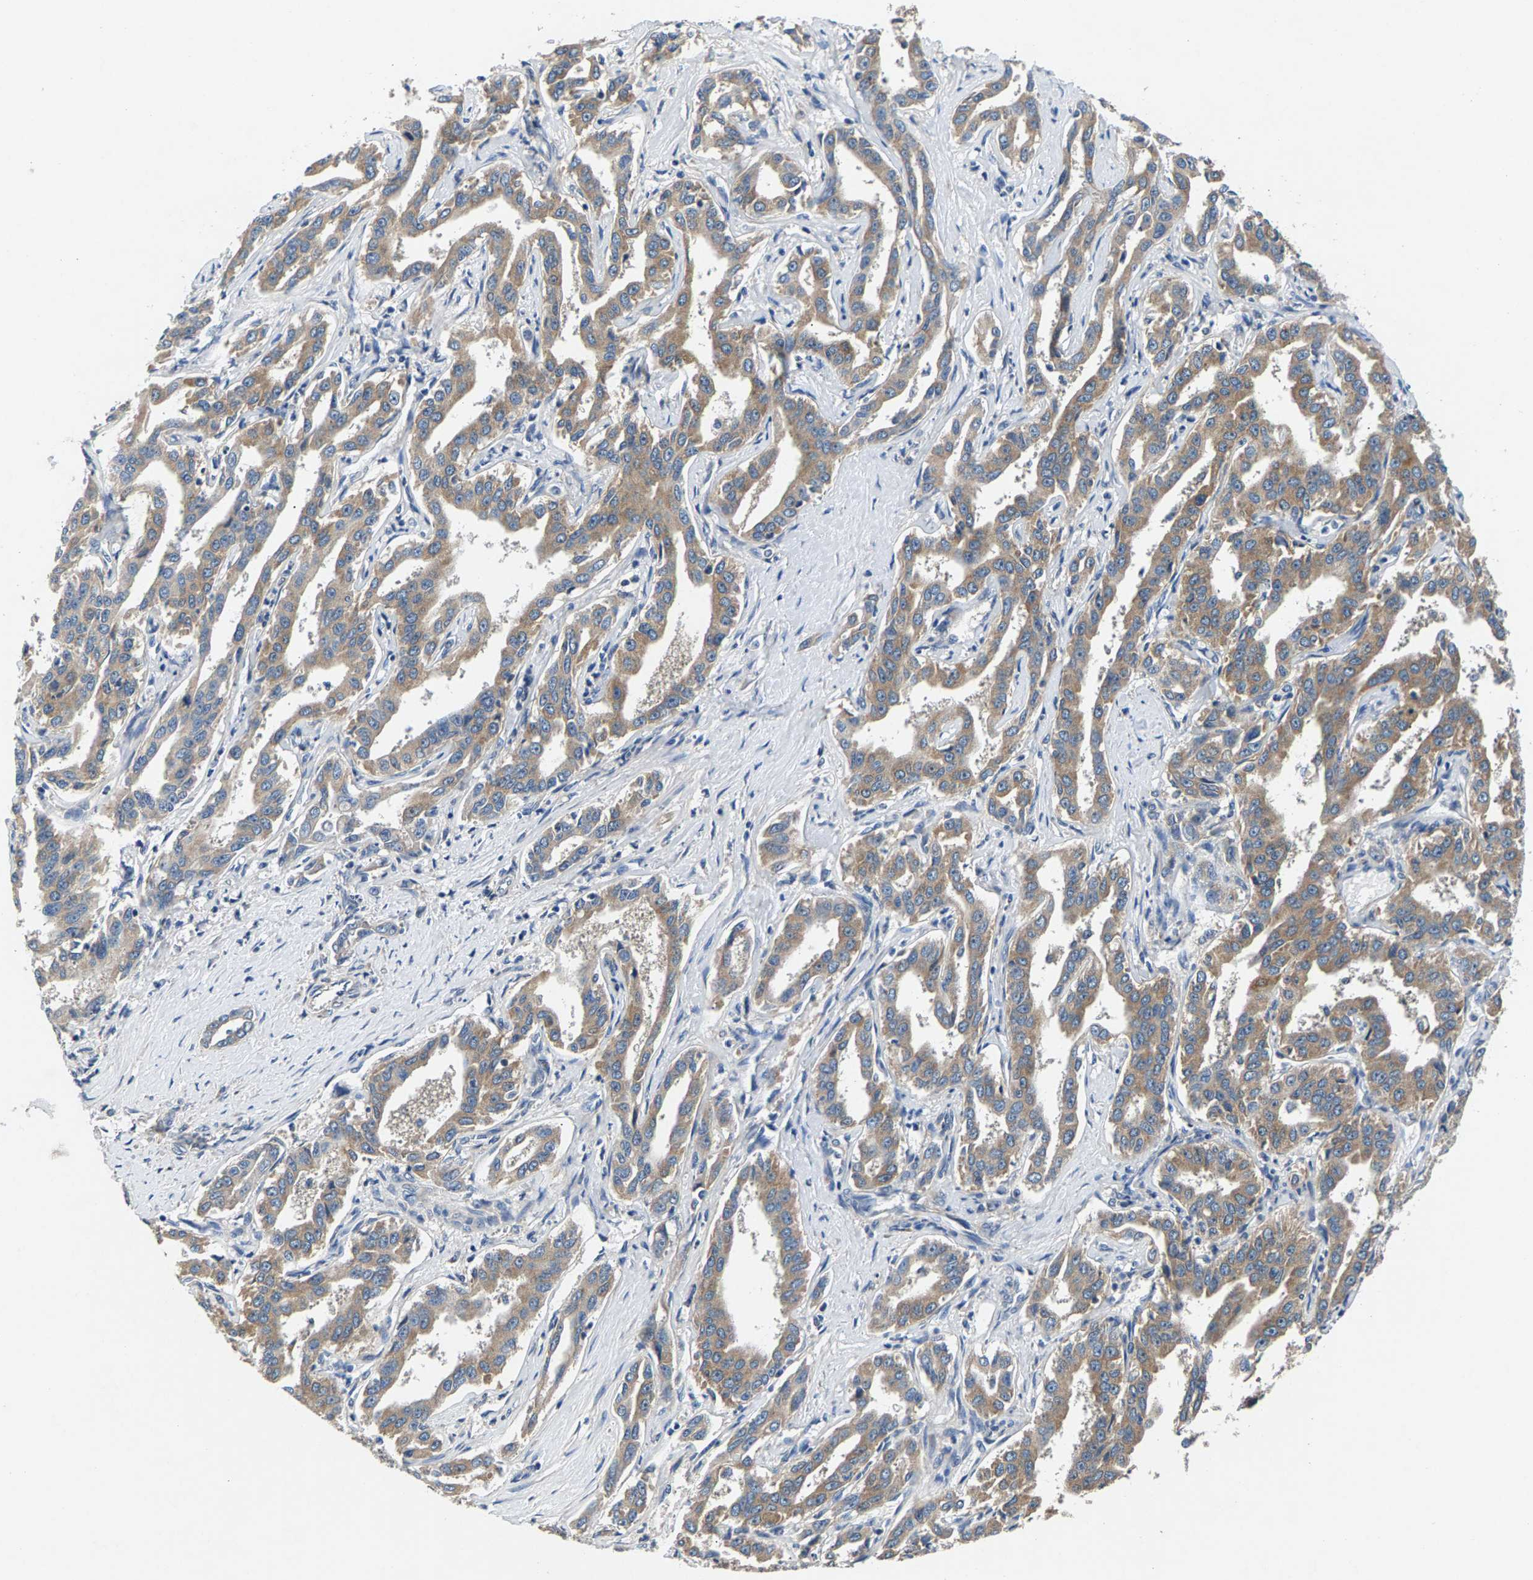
{"staining": {"intensity": "moderate", "quantity": ">75%", "location": "cytoplasmic/membranous"}, "tissue": "liver cancer", "cell_type": "Tumor cells", "image_type": "cancer", "snomed": [{"axis": "morphology", "description": "Cholangiocarcinoma"}, {"axis": "topography", "description": "Liver"}], "caption": "Cholangiocarcinoma (liver) stained with DAB (3,3'-diaminobenzidine) immunohistochemistry demonstrates medium levels of moderate cytoplasmic/membranous staining in about >75% of tumor cells.", "gene": "NT5C", "patient": {"sex": "male", "age": 59}}